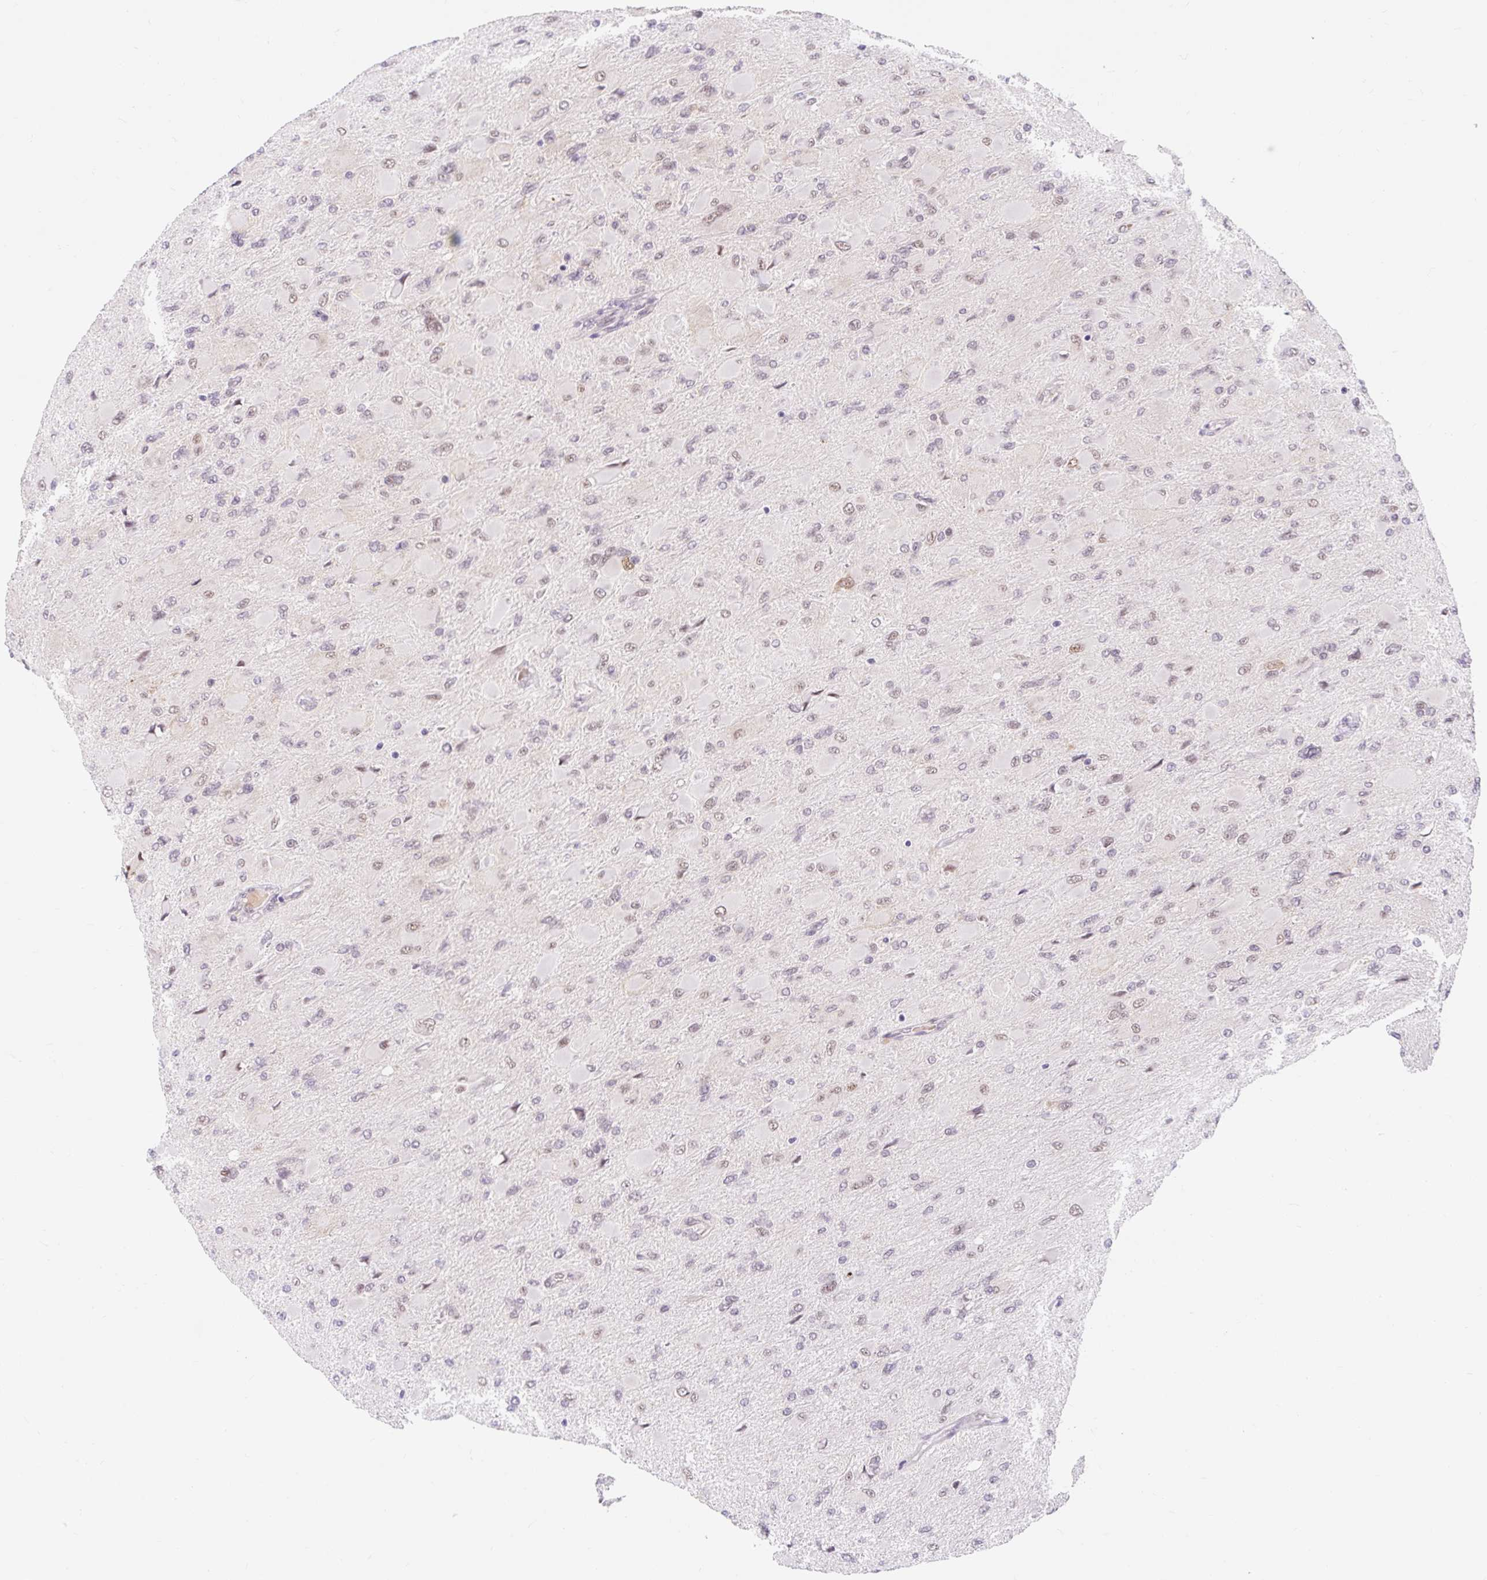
{"staining": {"intensity": "negative", "quantity": "none", "location": "none"}, "tissue": "glioma", "cell_type": "Tumor cells", "image_type": "cancer", "snomed": [{"axis": "morphology", "description": "Glioma, malignant, High grade"}, {"axis": "topography", "description": "Cerebral cortex"}], "caption": "An image of human glioma is negative for staining in tumor cells.", "gene": "SRSF10", "patient": {"sex": "female", "age": 36}}